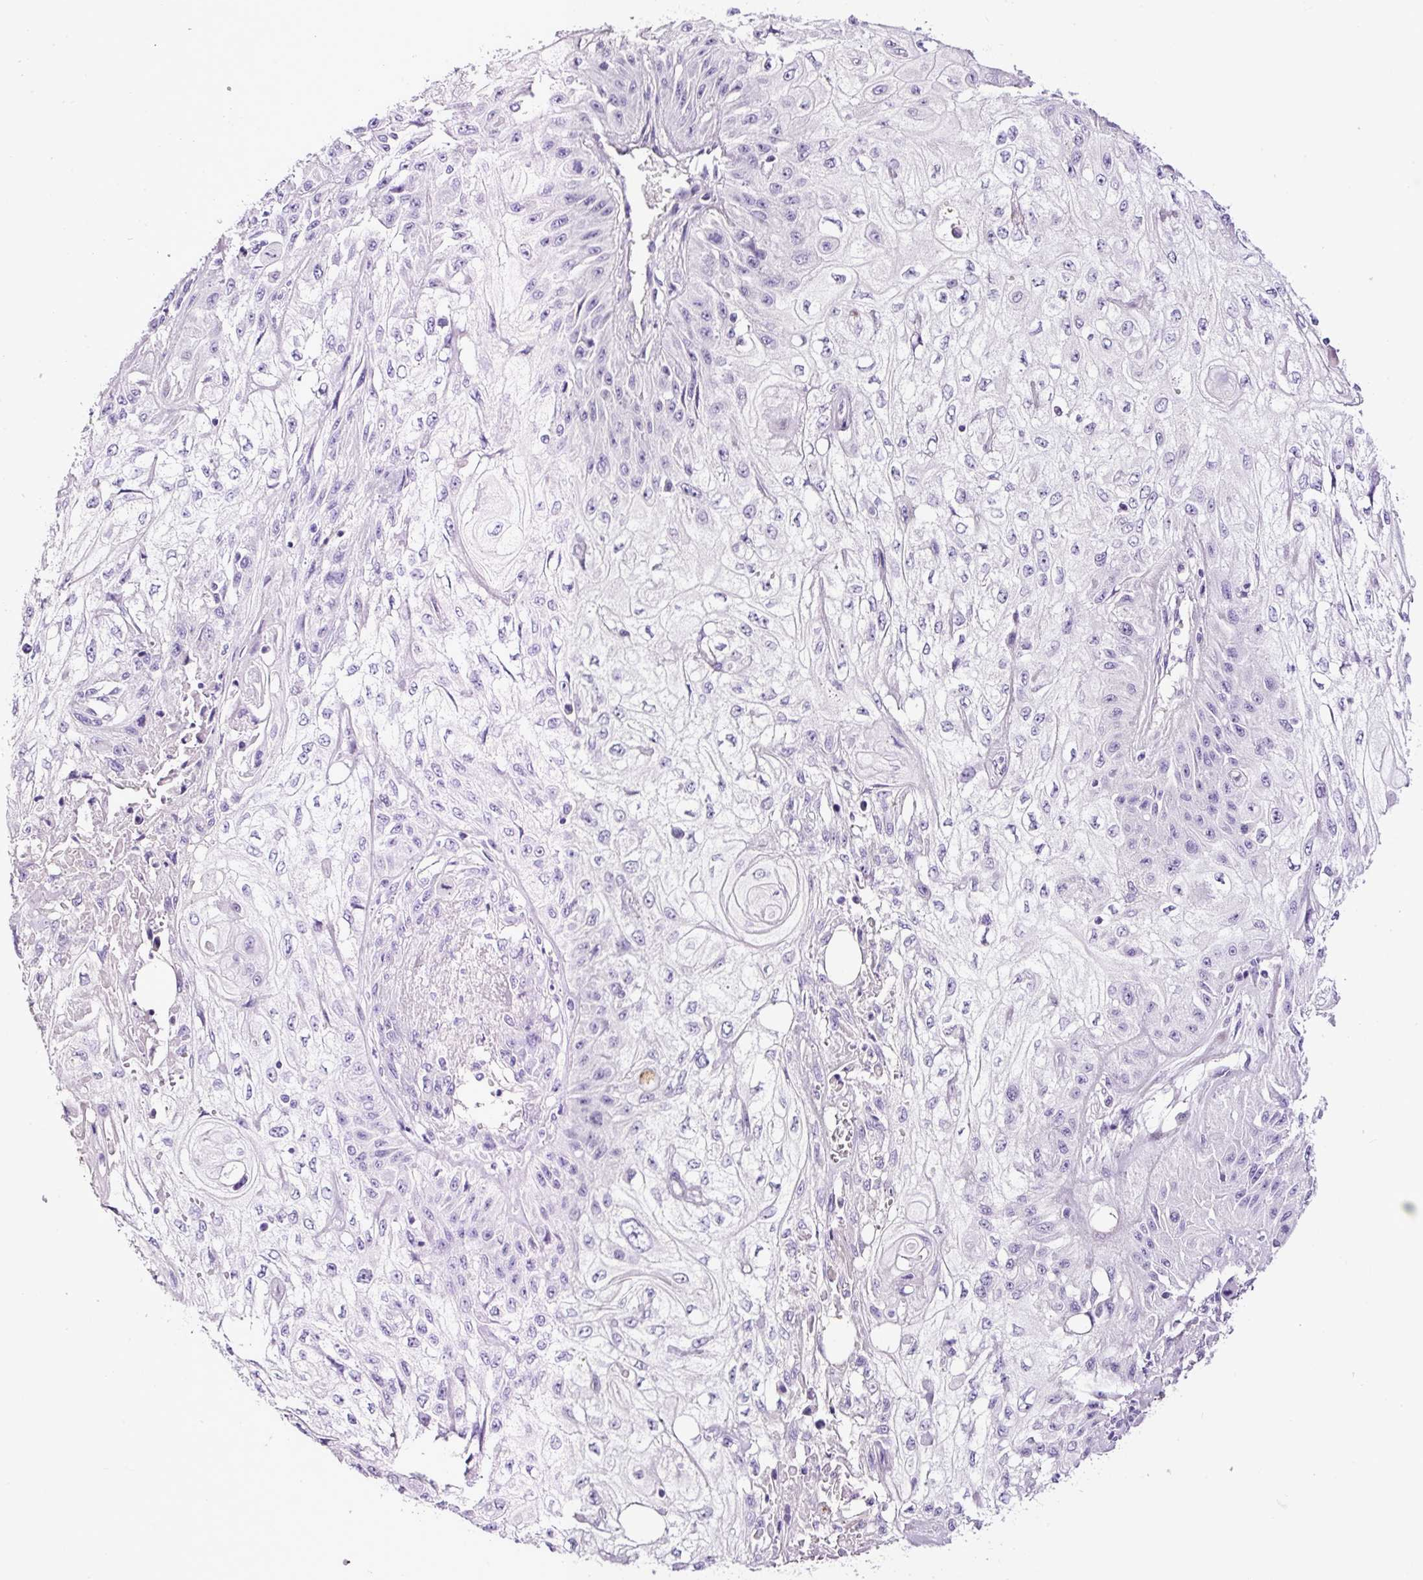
{"staining": {"intensity": "negative", "quantity": "none", "location": "none"}, "tissue": "skin cancer", "cell_type": "Tumor cells", "image_type": "cancer", "snomed": [{"axis": "morphology", "description": "Squamous cell carcinoma, NOS"}, {"axis": "morphology", "description": "Squamous cell carcinoma, metastatic, NOS"}, {"axis": "topography", "description": "Skin"}, {"axis": "topography", "description": "Lymph node"}], "caption": "Protein analysis of skin cancer (squamous cell carcinoma) demonstrates no significant staining in tumor cells. (DAB immunohistochemistry visualized using brightfield microscopy, high magnification).", "gene": "SP8", "patient": {"sex": "male", "age": 75}}